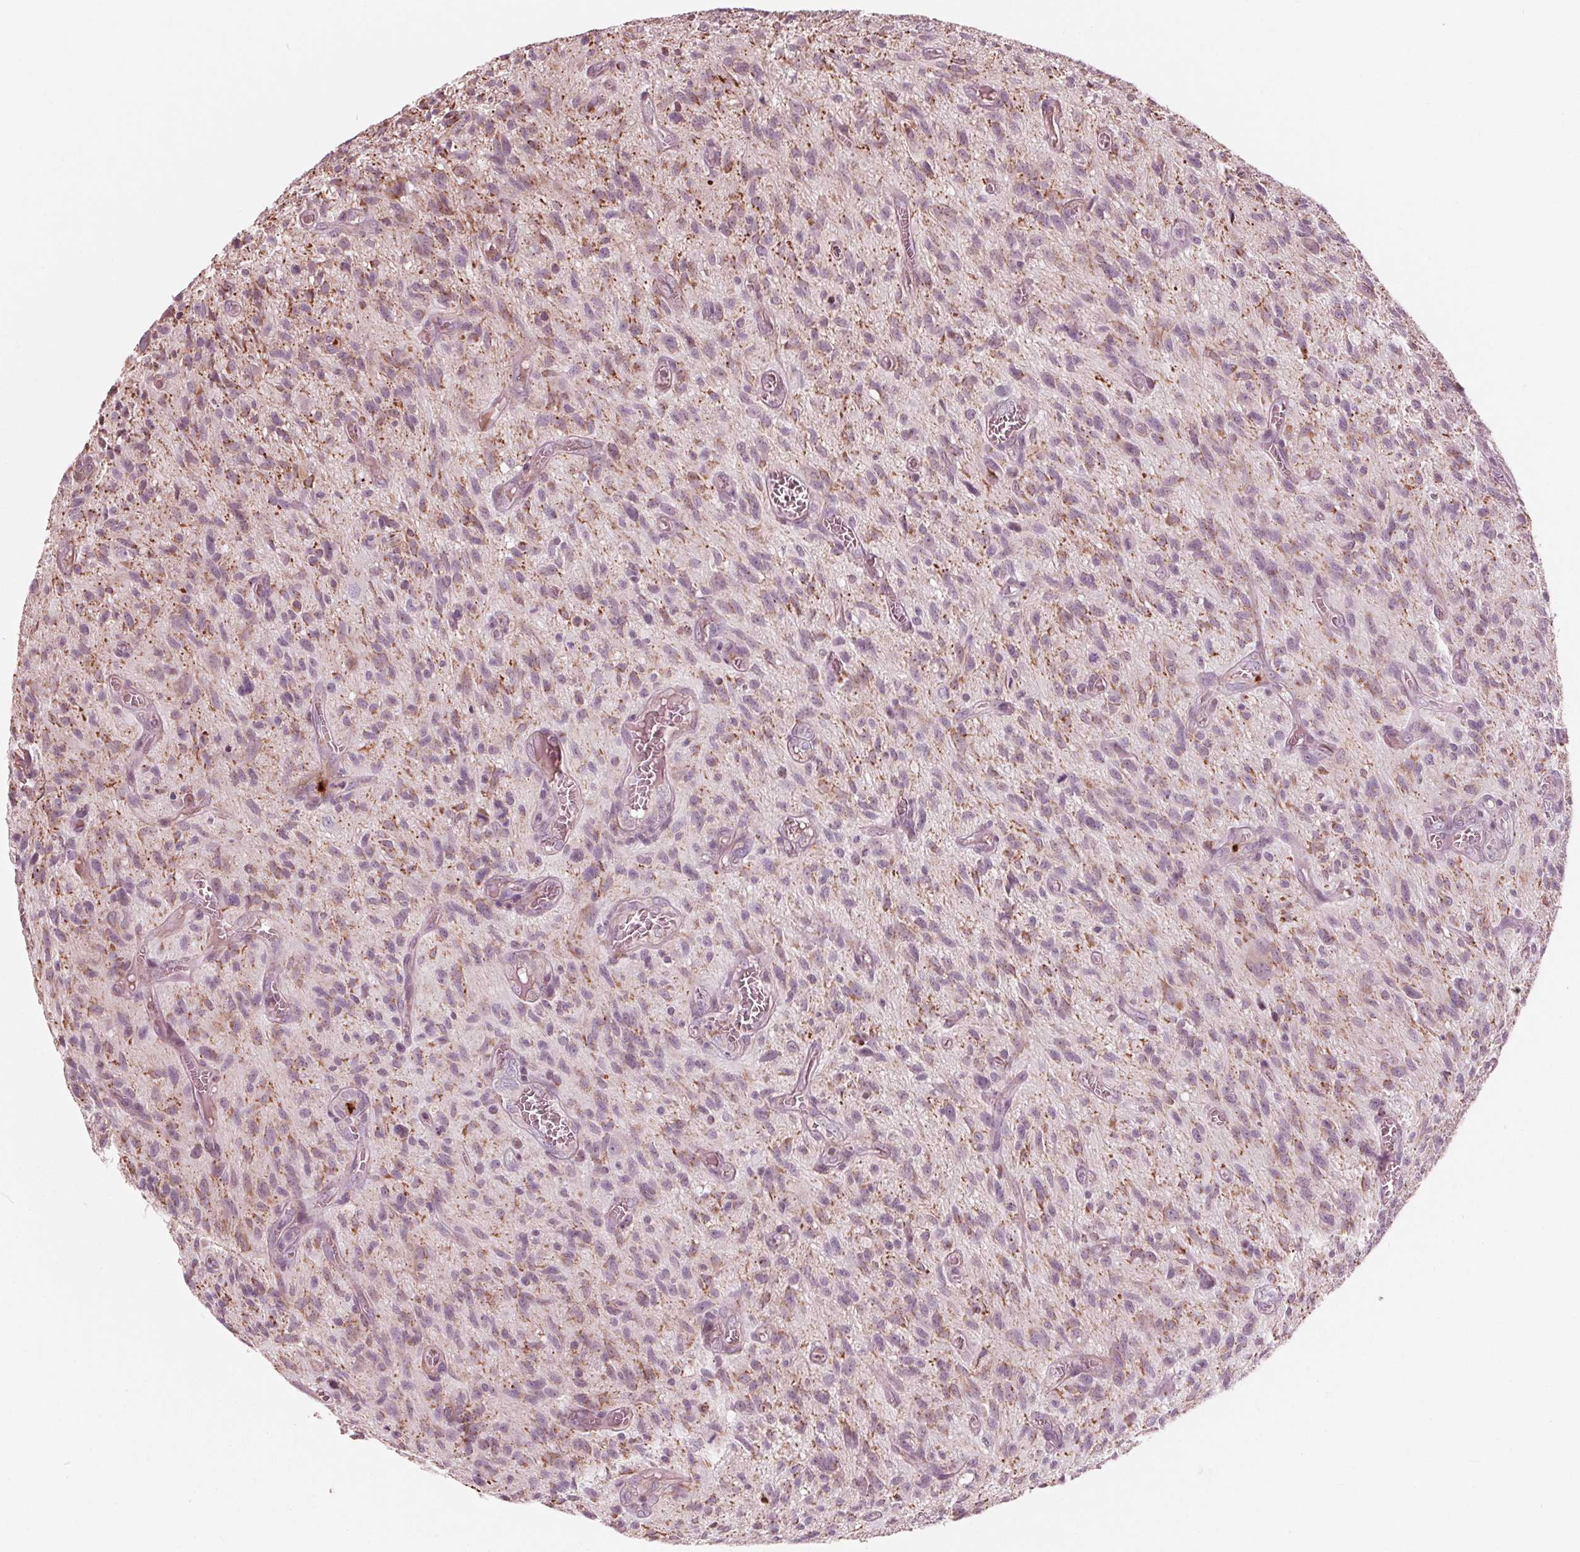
{"staining": {"intensity": "negative", "quantity": "none", "location": "none"}, "tissue": "glioma", "cell_type": "Tumor cells", "image_type": "cancer", "snomed": [{"axis": "morphology", "description": "Glioma, malignant, High grade"}, {"axis": "topography", "description": "Brain"}], "caption": "Tumor cells are negative for protein expression in human glioma. (DAB immunohistochemistry (IHC) with hematoxylin counter stain).", "gene": "DCAF4L2", "patient": {"sex": "male", "age": 75}}